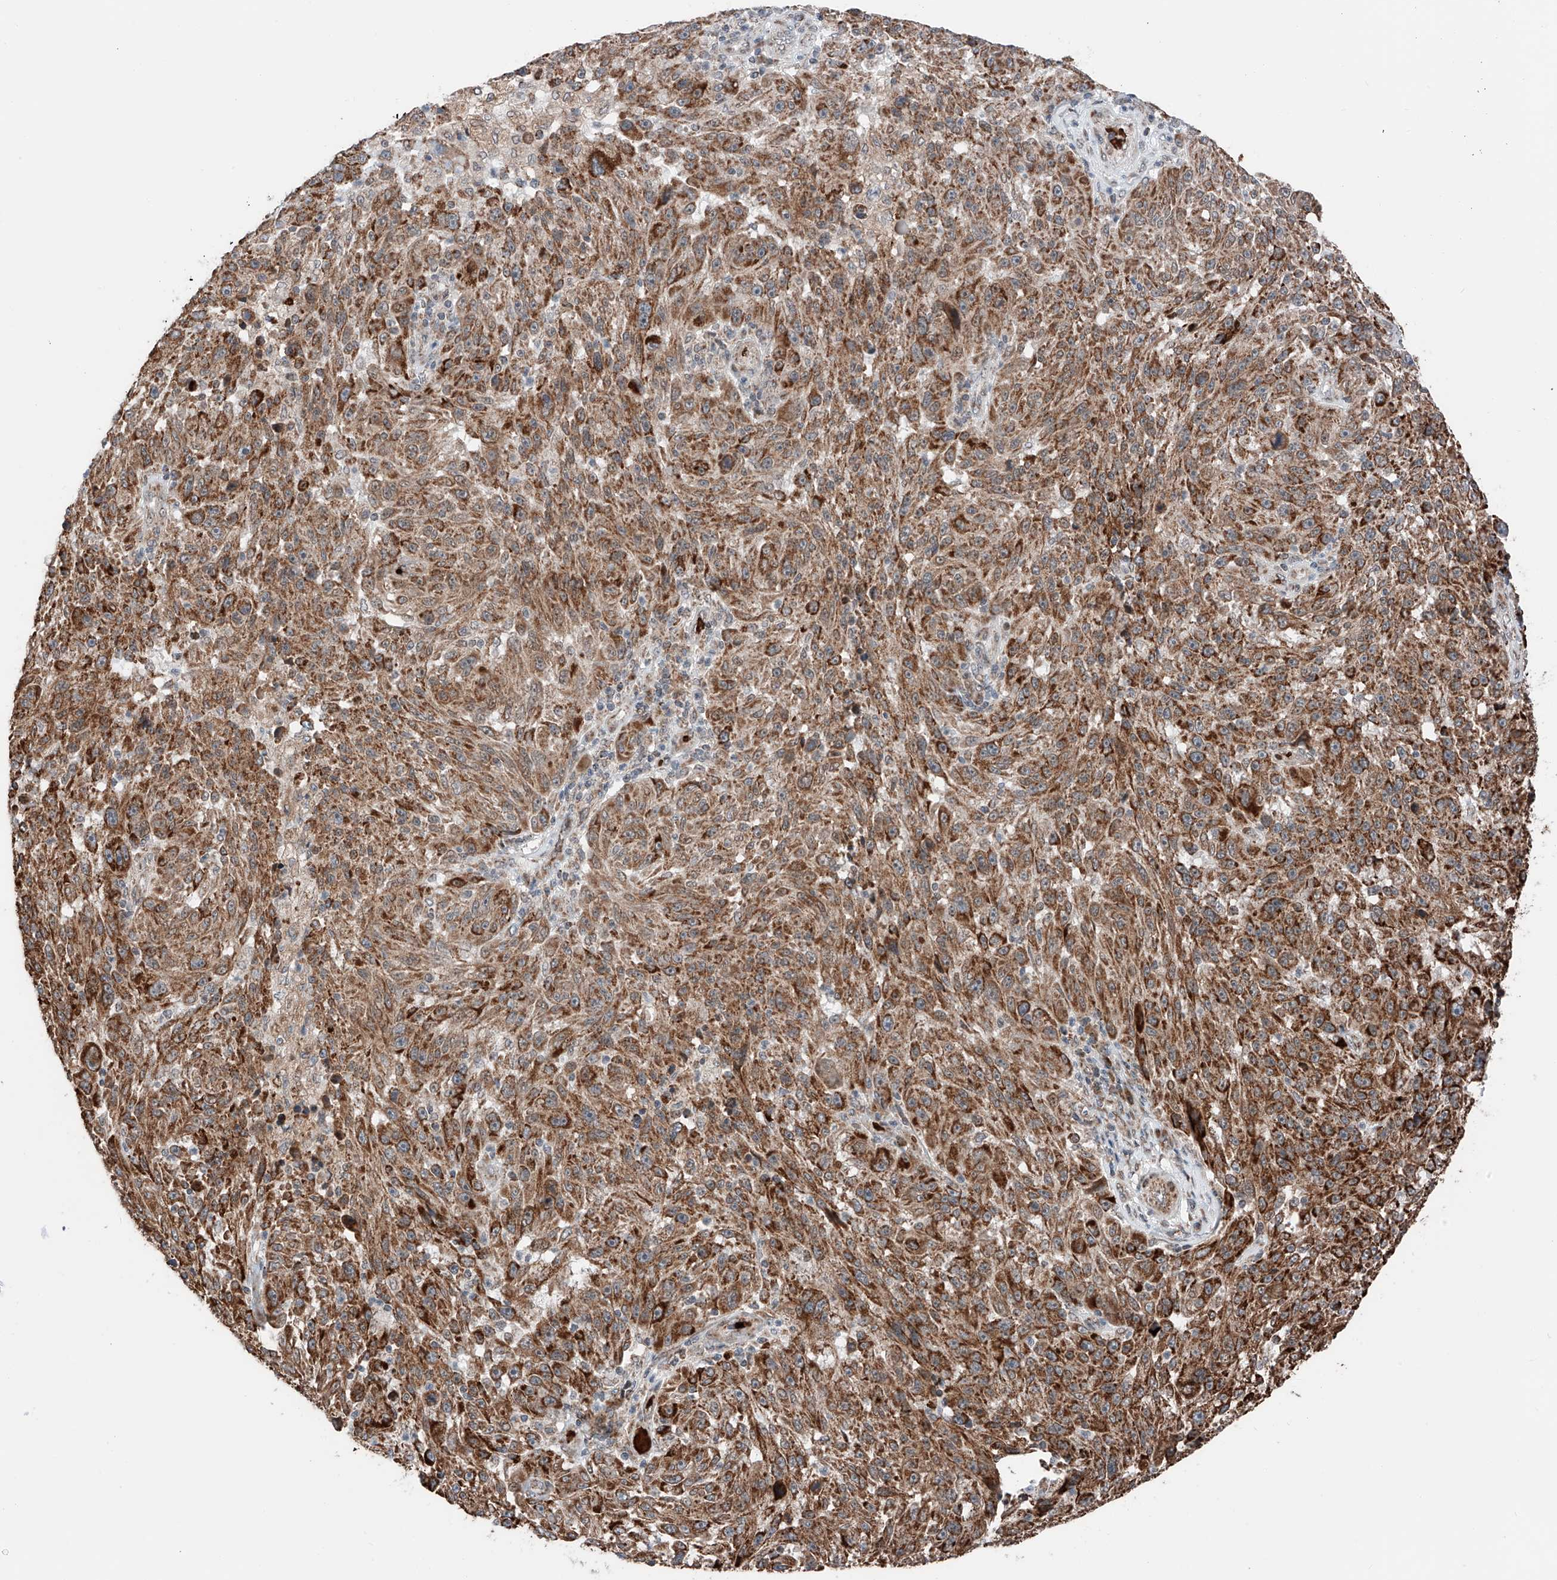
{"staining": {"intensity": "strong", "quantity": ">75%", "location": "cytoplasmic/membranous"}, "tissue": "melanoma", "cell_type": "Tumor cells", "image_type": "cancer", "snomed": [{"axis": "morphology", "description": "Malignant melanoma, NOS"}, {"axis": "topography", "description": "Skin"}], "caption": "IHC (DAB (3,3'-diaminobenzidine)) staining of human malignant melanoma shows strong cytoplasmic/membranous protein staining in approximately >75% of tumor cells. (DAB IHC, brown staining for protein, blue staining for nuclei).", "gene": "ZSCAN29", "patient": {"sex": "male", "age": 53}}